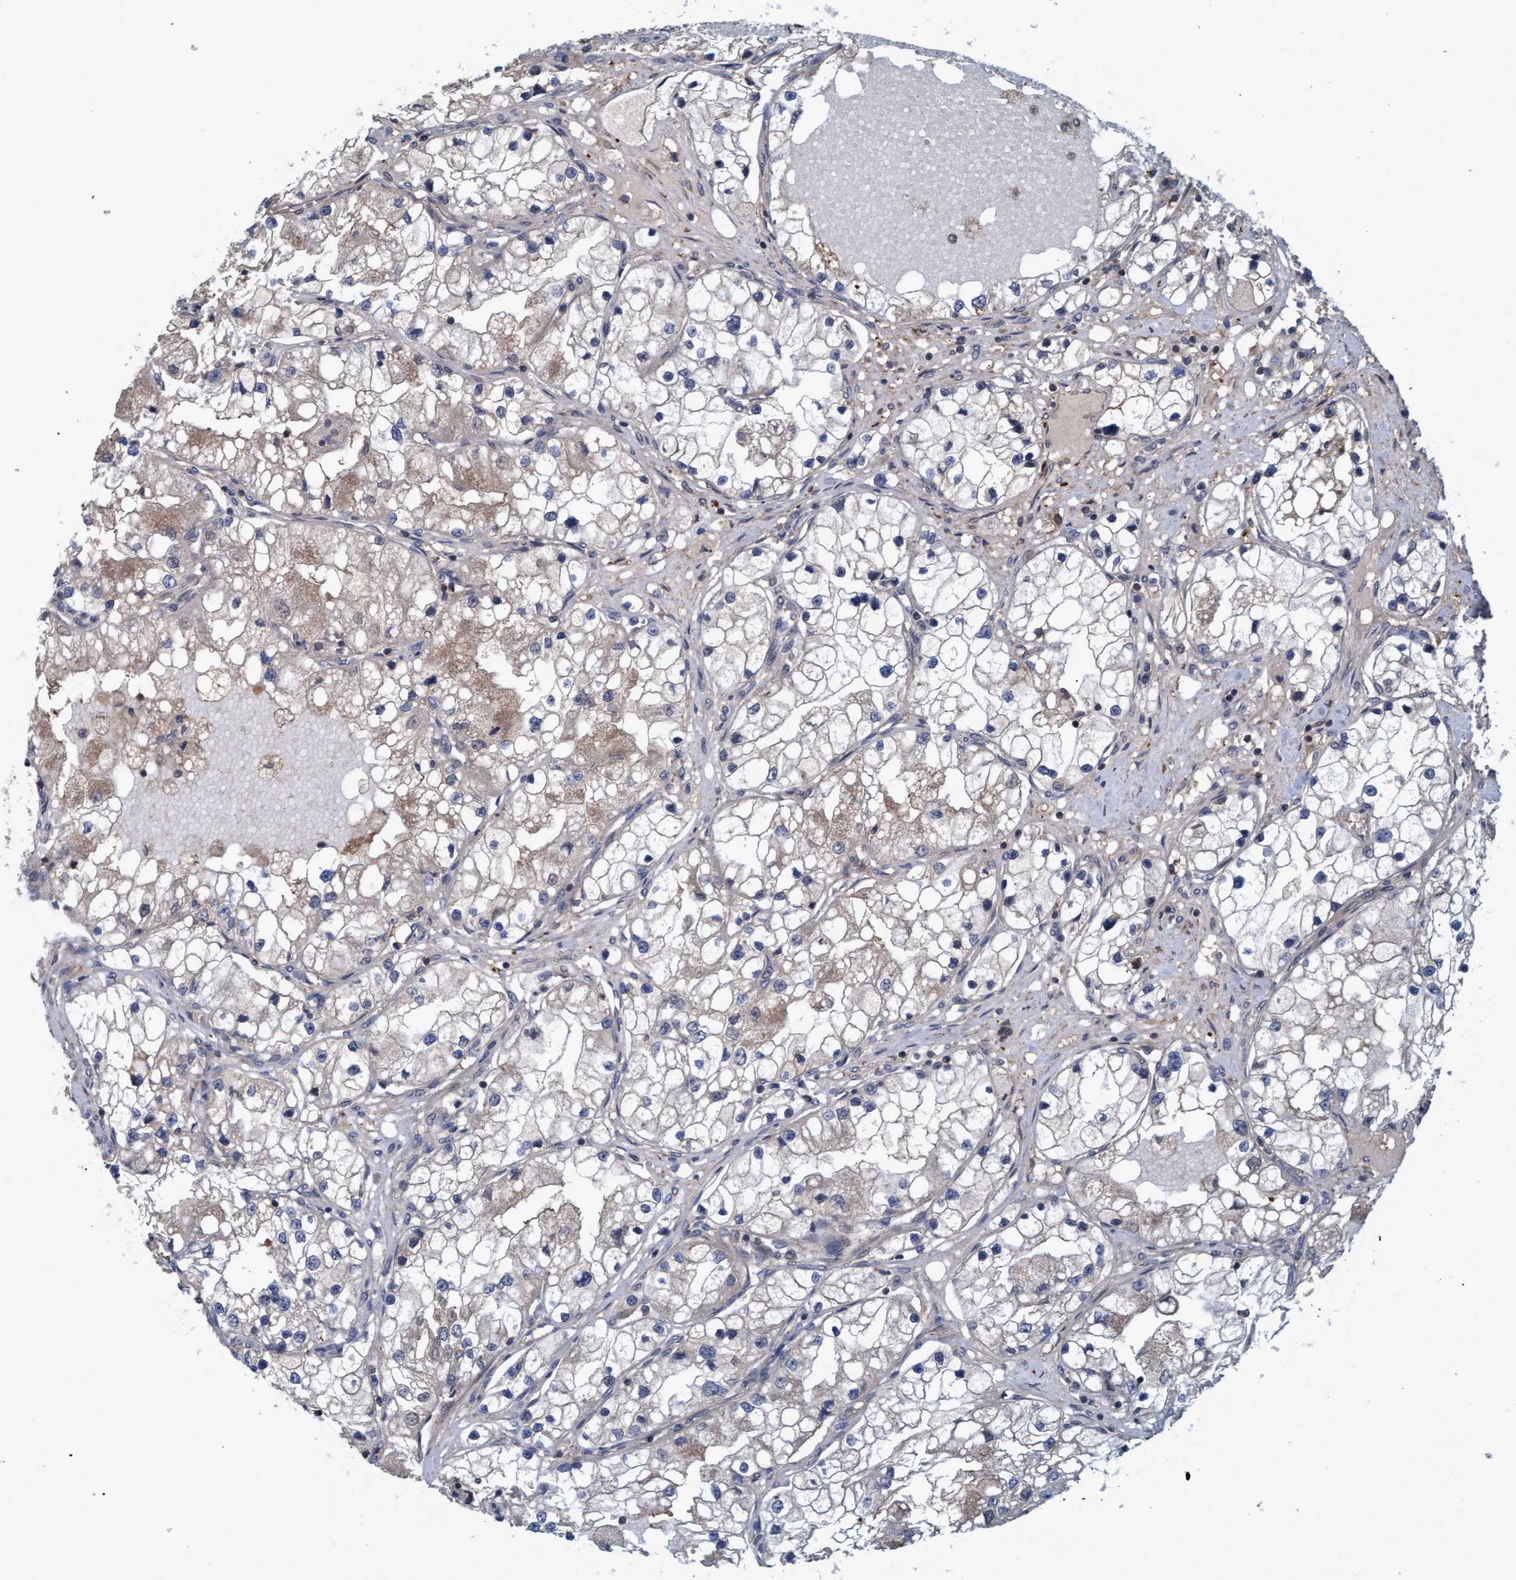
{"staining": {"intensity": "weak", "quantity": "25%-75%", "location": "cytoplasmic/membranous"}, "tissue": "renal cancer", "cell_type": "Tumor cells", "image_type": "cancer", "snomed": [{"axis": "morphology", "description": "Adenocarcinoma, NOS"}, {"axis": "topography", "description": "Kidney"}], "caption": "Renal cancer was stained to show a protein in brown. There is low levels of weak cytoplasmic/membranous staining in about 25%-75% of tumor cells.", "gene": "GGT6", "patient": {"sex": "male", "age": 68}}